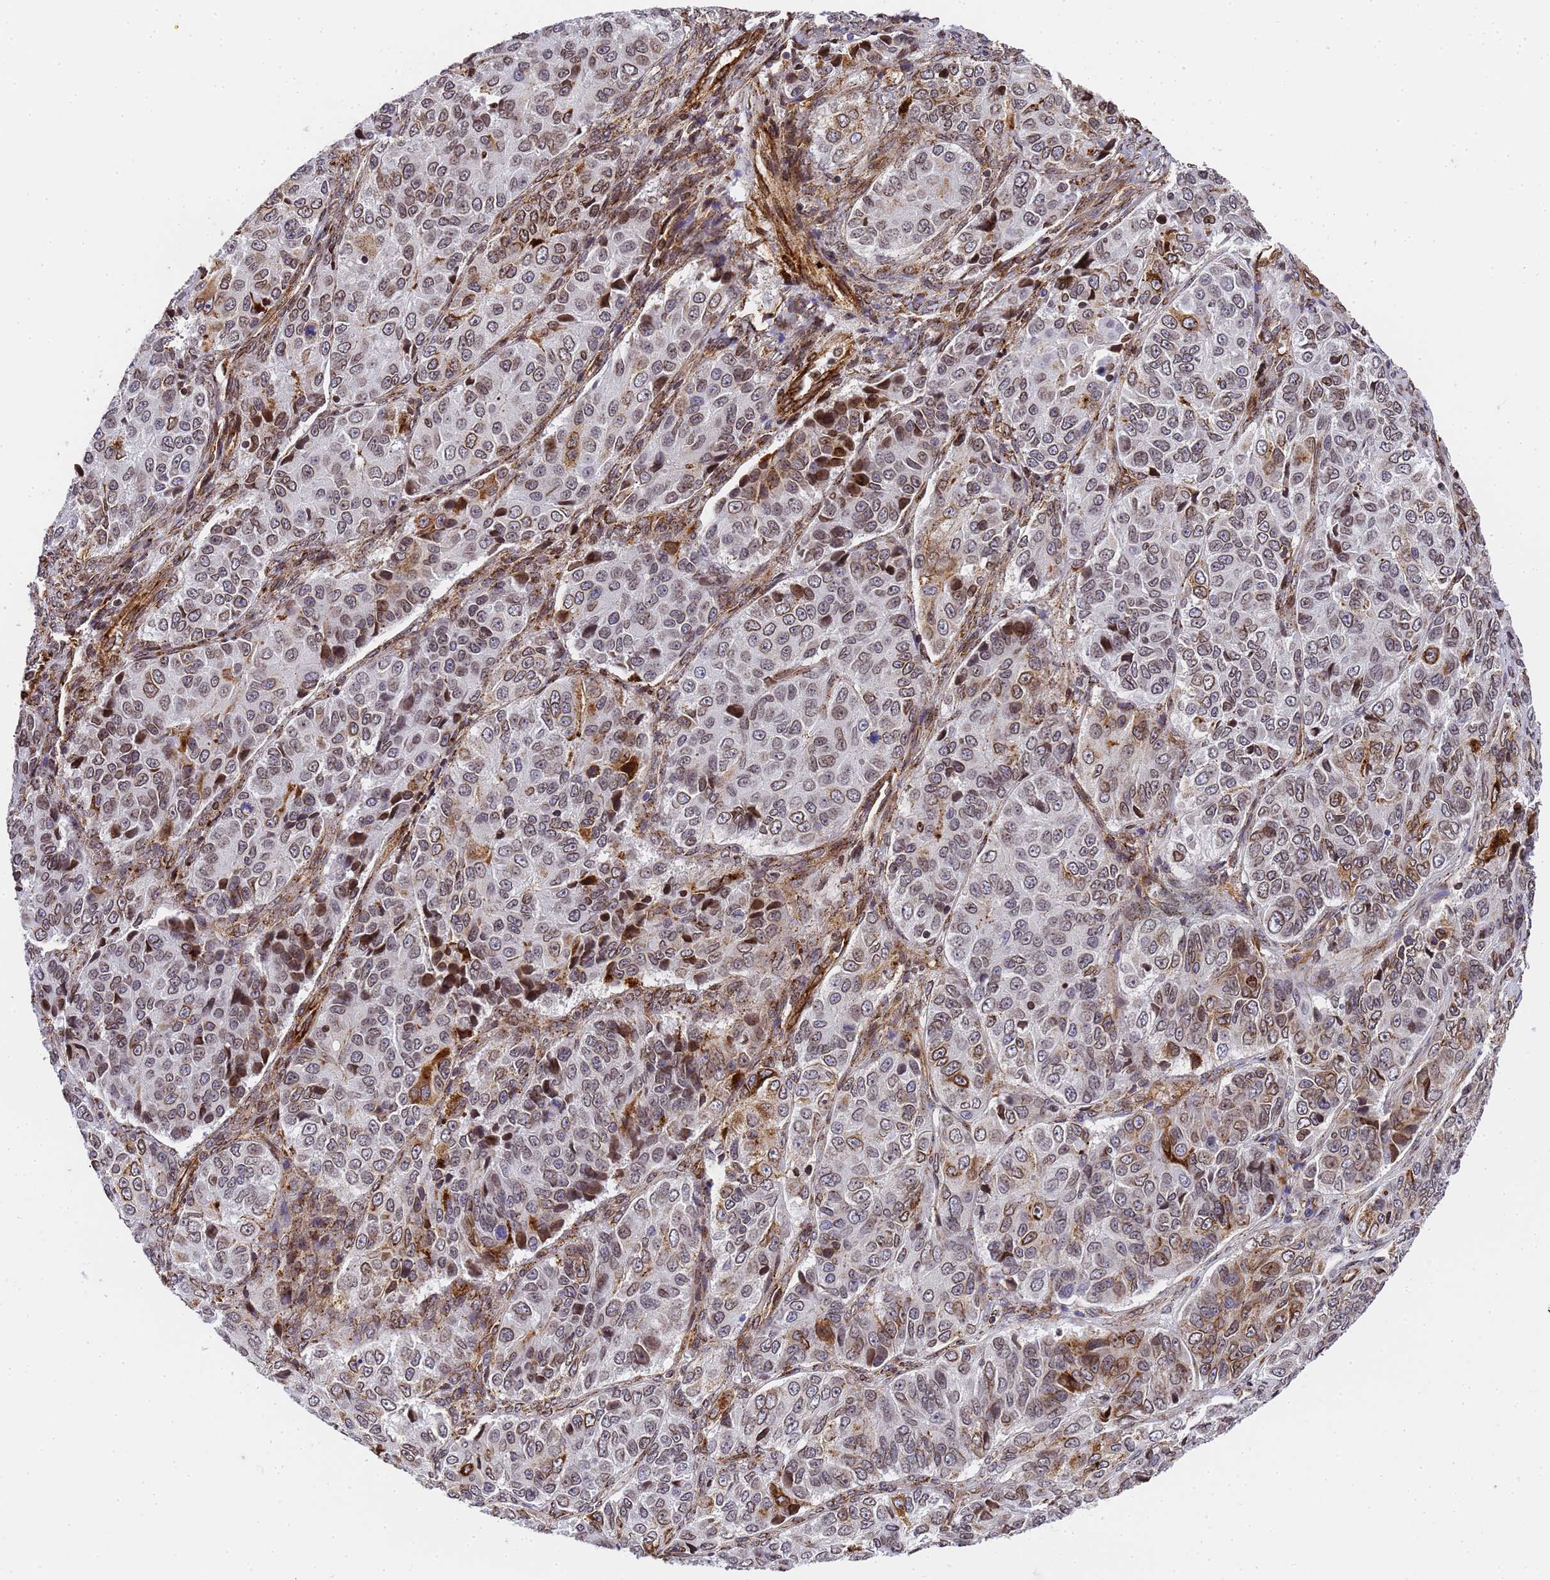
{"staining": {"intensity": "strong", "quantity": "25%-75%", "location": "cytoplasmic/membranous,nuclear"}, "tissue": "ovarian cancer", "cell_type": "Tumor cells", "image_type": "cancer", "snomed": [{"axis": "morphology", "description": "Carcinoma, endometroid"}, {"axis": "topography", "description": "Ovary"}], "caption": "Ovarian endometroid carcinoma stained with DAB immunohistochemistry displays high levels of strong cytoplasmic/membranous and nuclear expression in approximately 25%-75% of tumor cells.", "gene": "IGFBP7", "patient": {"sex": "female", "age": 51}}